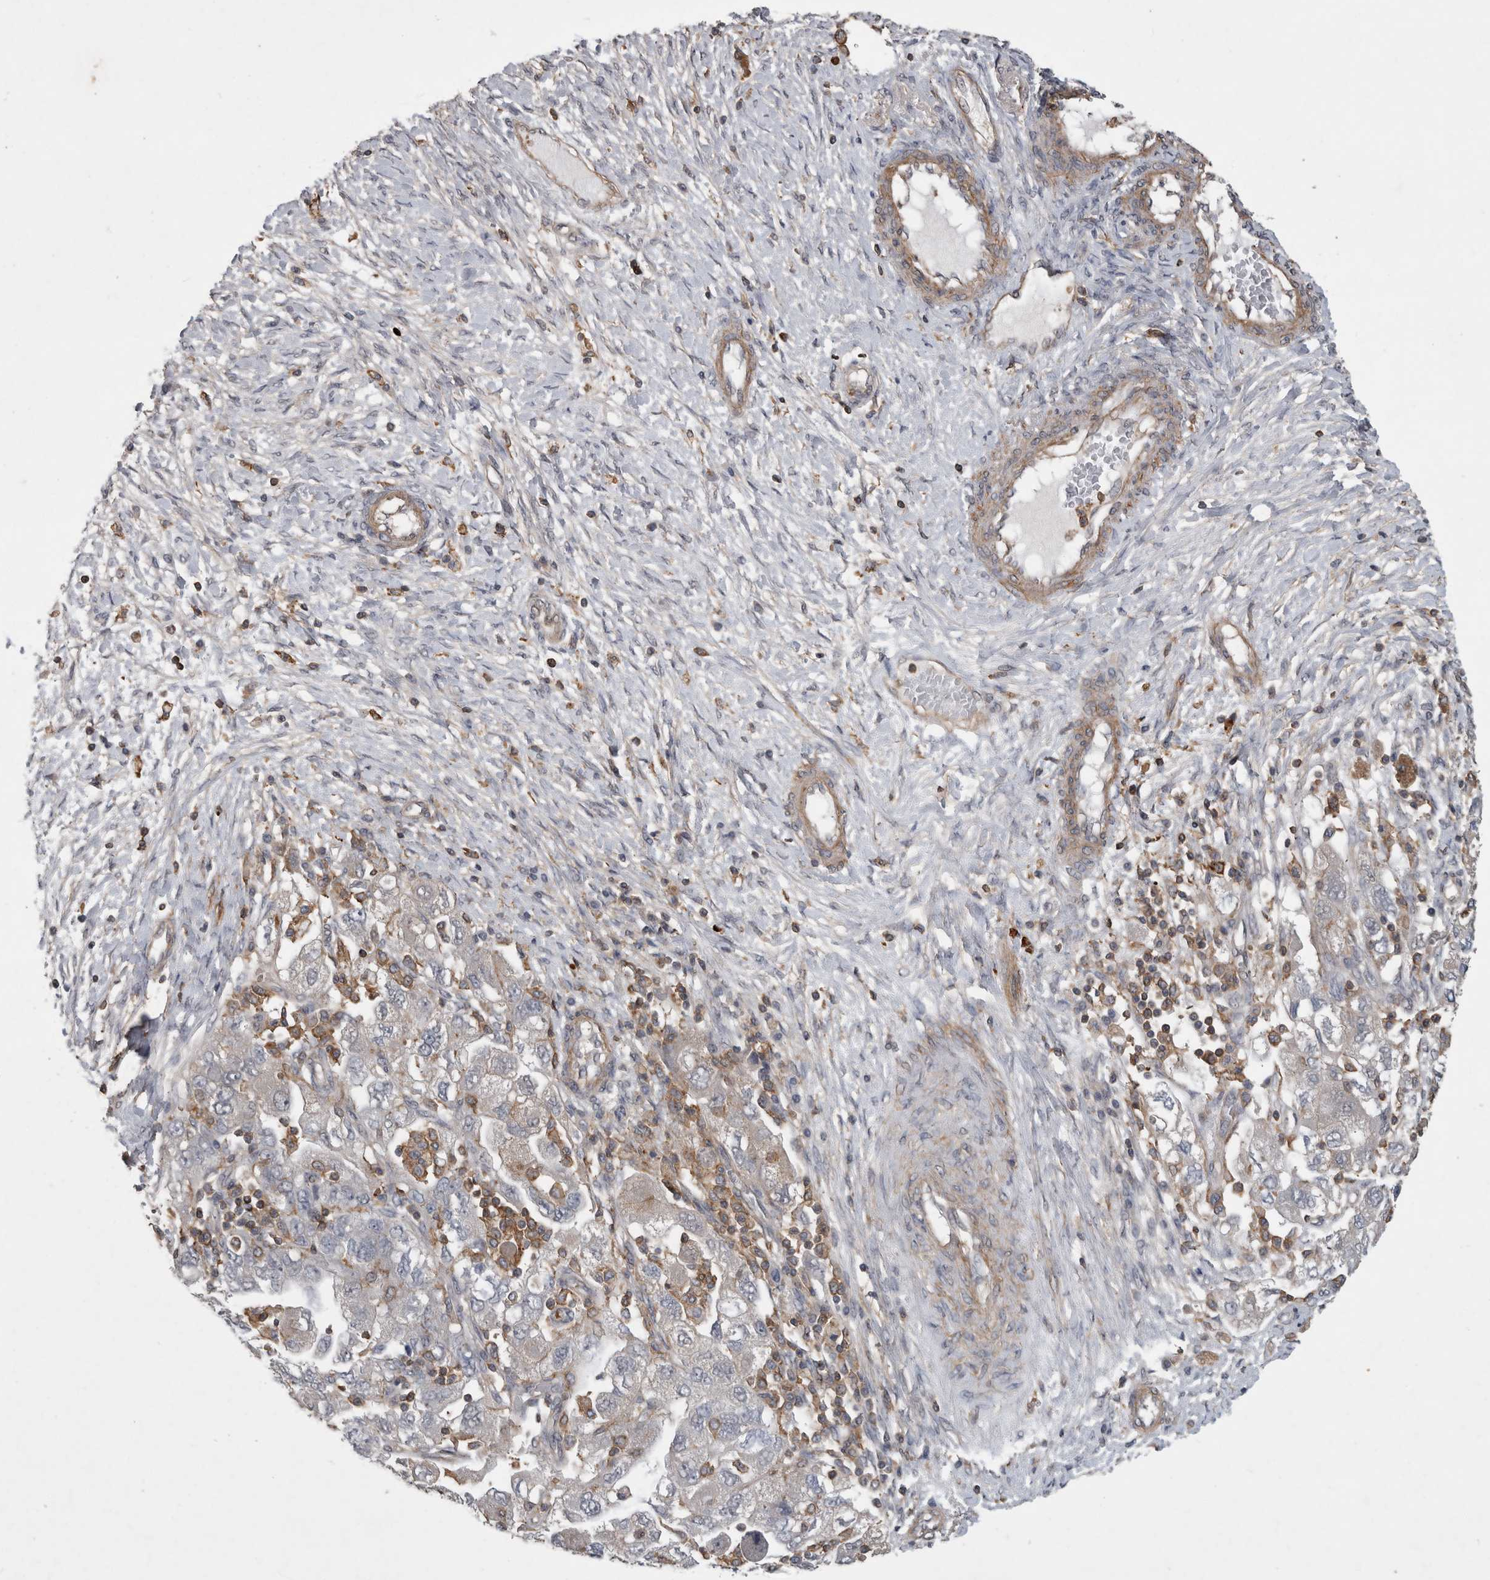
{"staining": {"intensity": "negative", "quantity": "none", "location": "none"}, "tissue": "ovarian cancer", "cell_type": "Tumor cells", "image_type": "cancer", "snomed": [{"axis": "morphology", "description": "Carcinoma, NOS"}, {"axis": "morphology", "description": "Cystadenocarcinoma, serous, NOS"}, {"axis": "topography", "description": "Ovary"}], "caption": "This is an immunohistochemistry (IHC) micrograph of human ovarian serous cystadenocarcinoma. There is no expression in tumor cells.", "gene": "SPATA48", "patient": {"sex": "female", "age": 69}}